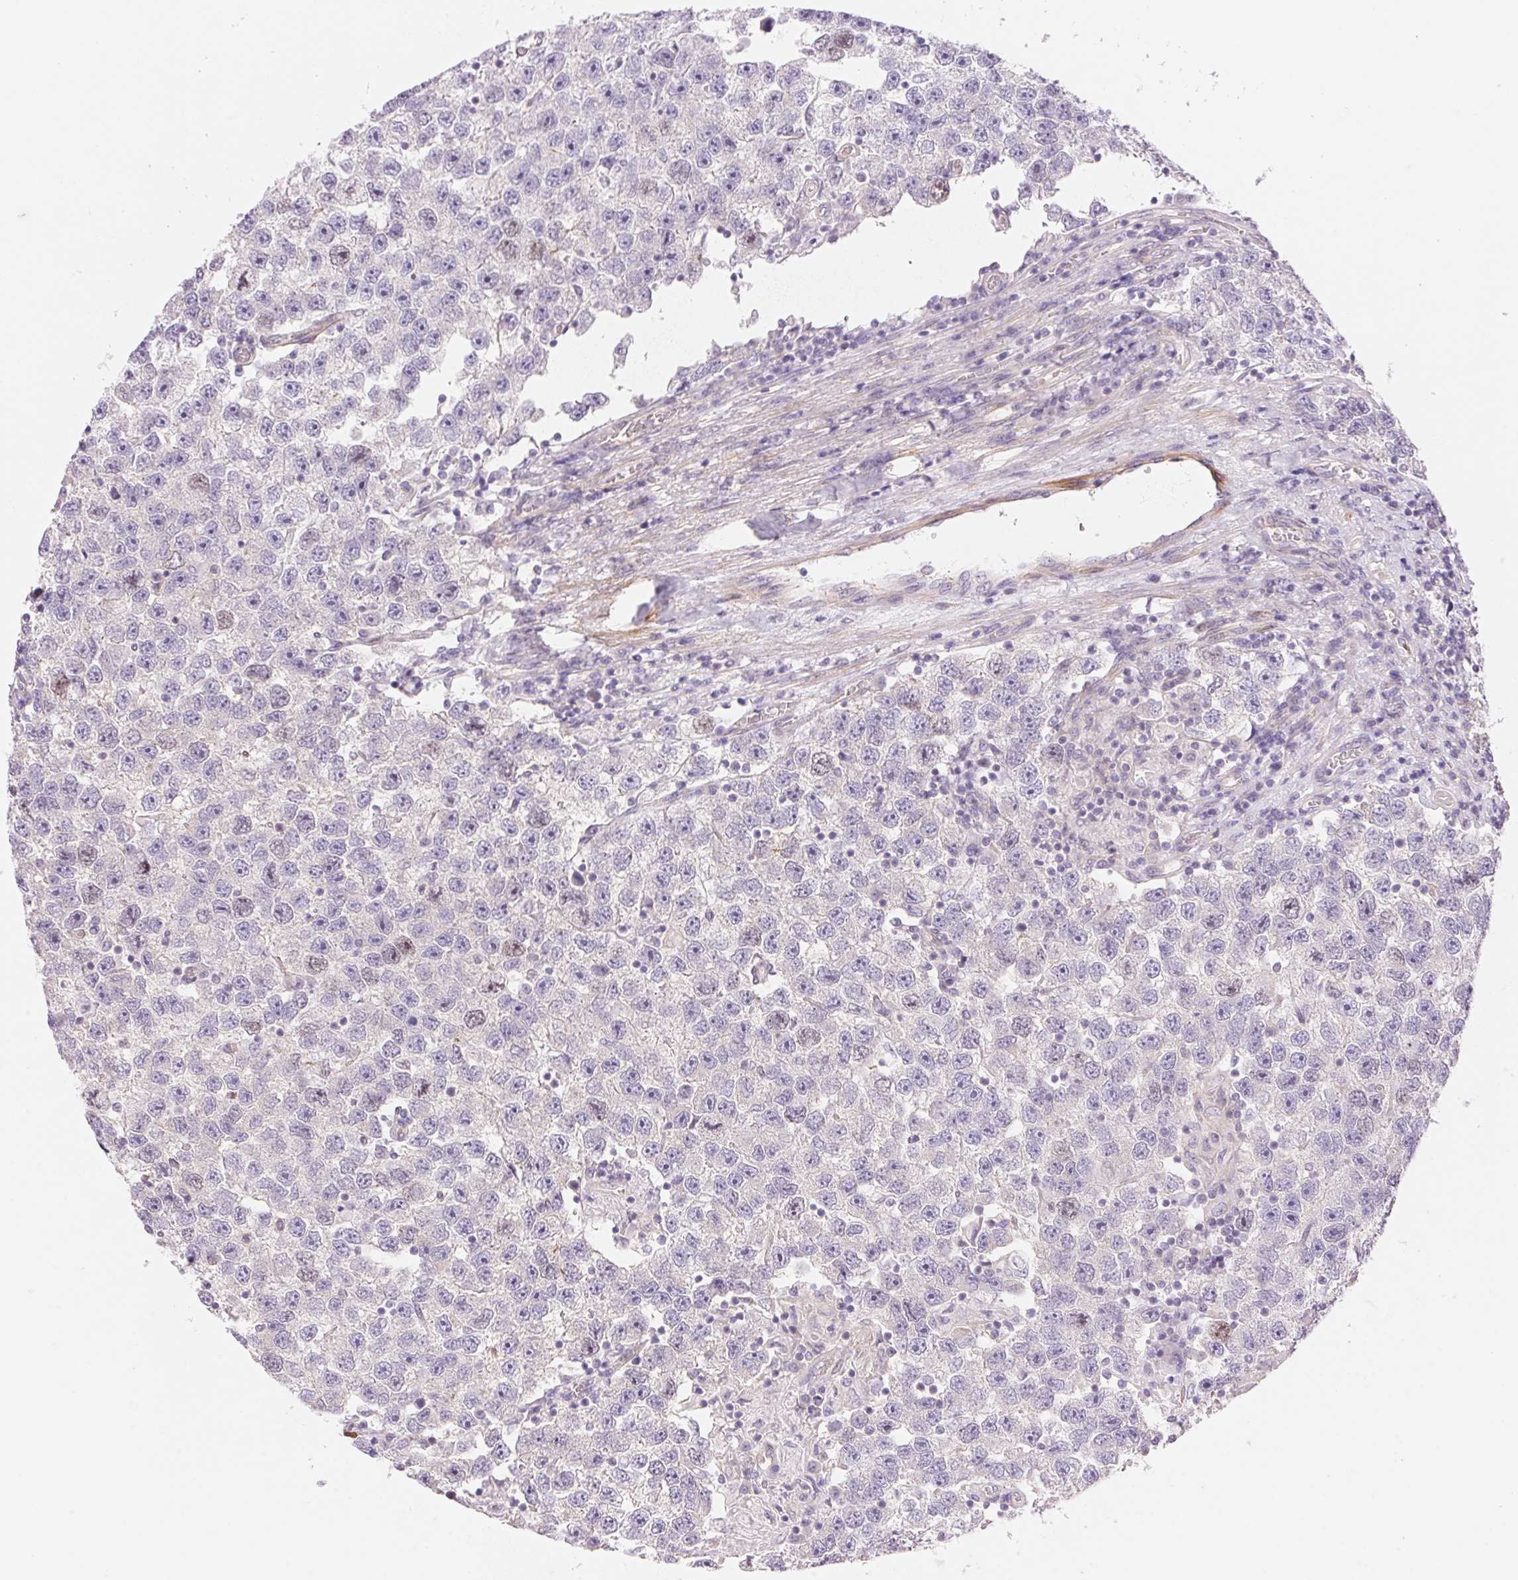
{"staining": {"intensity": "weak", "quantity": "<25%", "location": "nuclear"}, "tissue": "testis cancer", "cell_type": "Tumor cells", "image_type": "cancer", "snomed": [{"axis": "morphology", "description": "Seminoma, NOS"}, {"axis": "topography", "description": "Testis"}], "caption": "High power microscopy micrograph of an IHC photomicrograph of testis cancer, revealing no significant staining in tumor cells. (DAB immunohistochemistry (IHC) with hematoxylin counter stain).", "gene": "SMTN", "patient": {"sex": "male", "age": 26}}